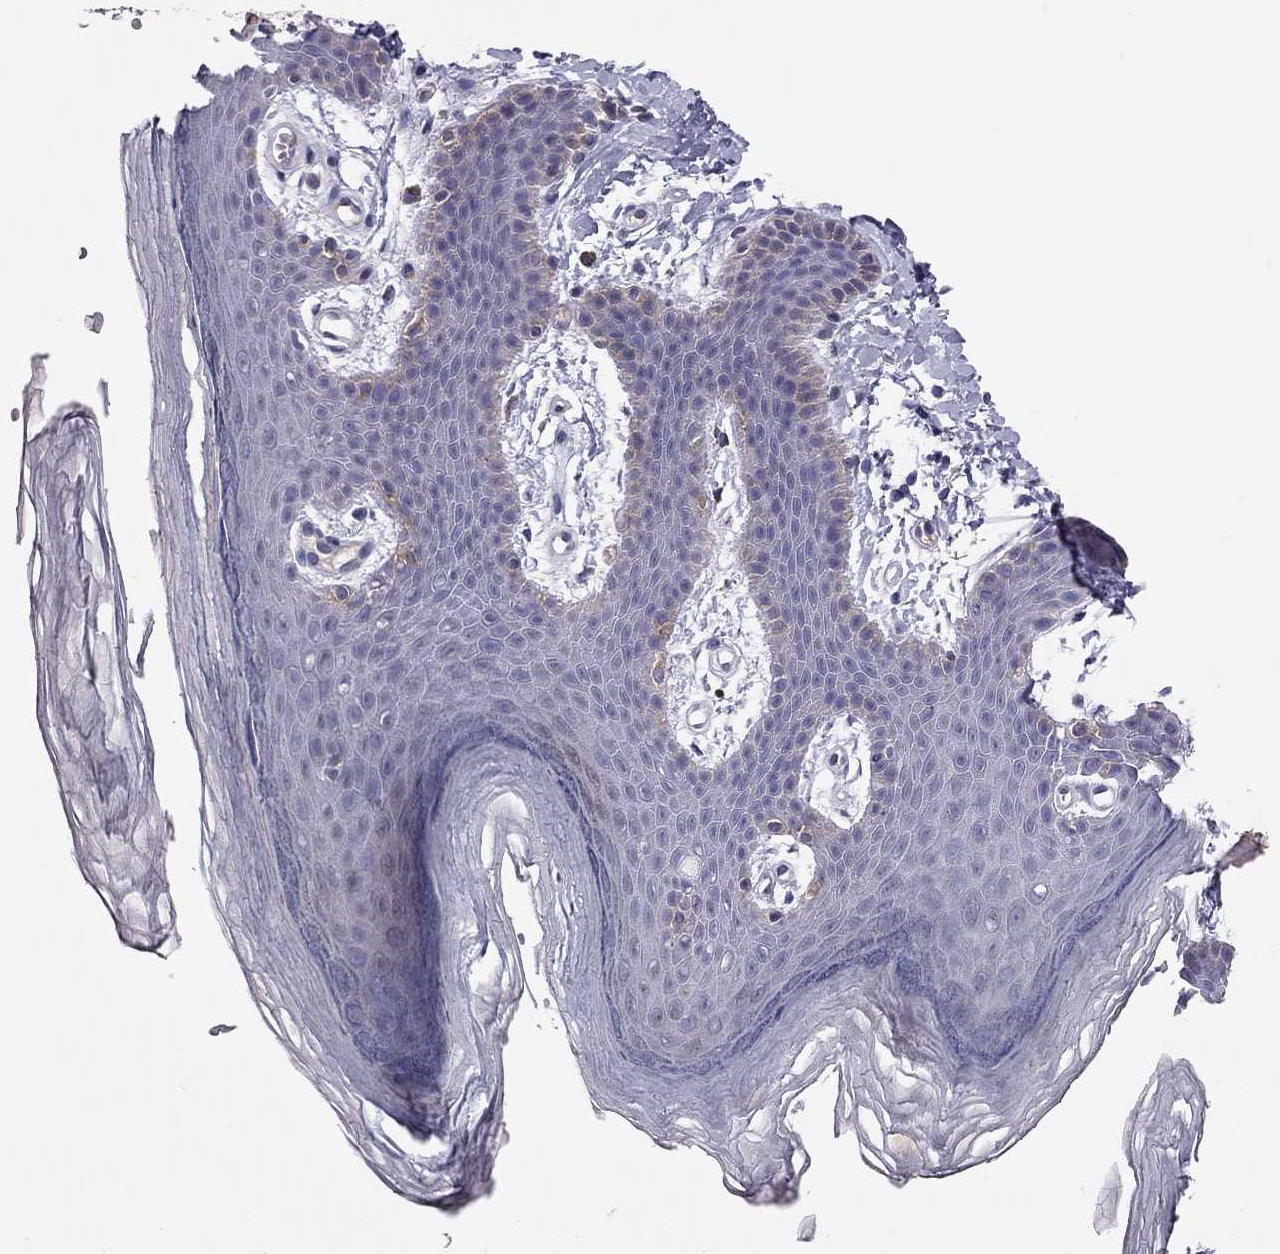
{"staining": {"intensity": "negative", "quantity": "none", "location": "none"}, "tissue": "skin", "cell_type": "Epidermal cells", "image_type": "normal", "snomed": [{"axis": "morphology", "description": "Normal tissue, NOS"}, {"axis": "topography", "description": "Anal"}], "caption": "Immunohistochemistry (IHC) of benign human skin shows no expression in epidermal cells.", "gene": "SCARB1", "patient": {"sex": "male", "age": 53}}